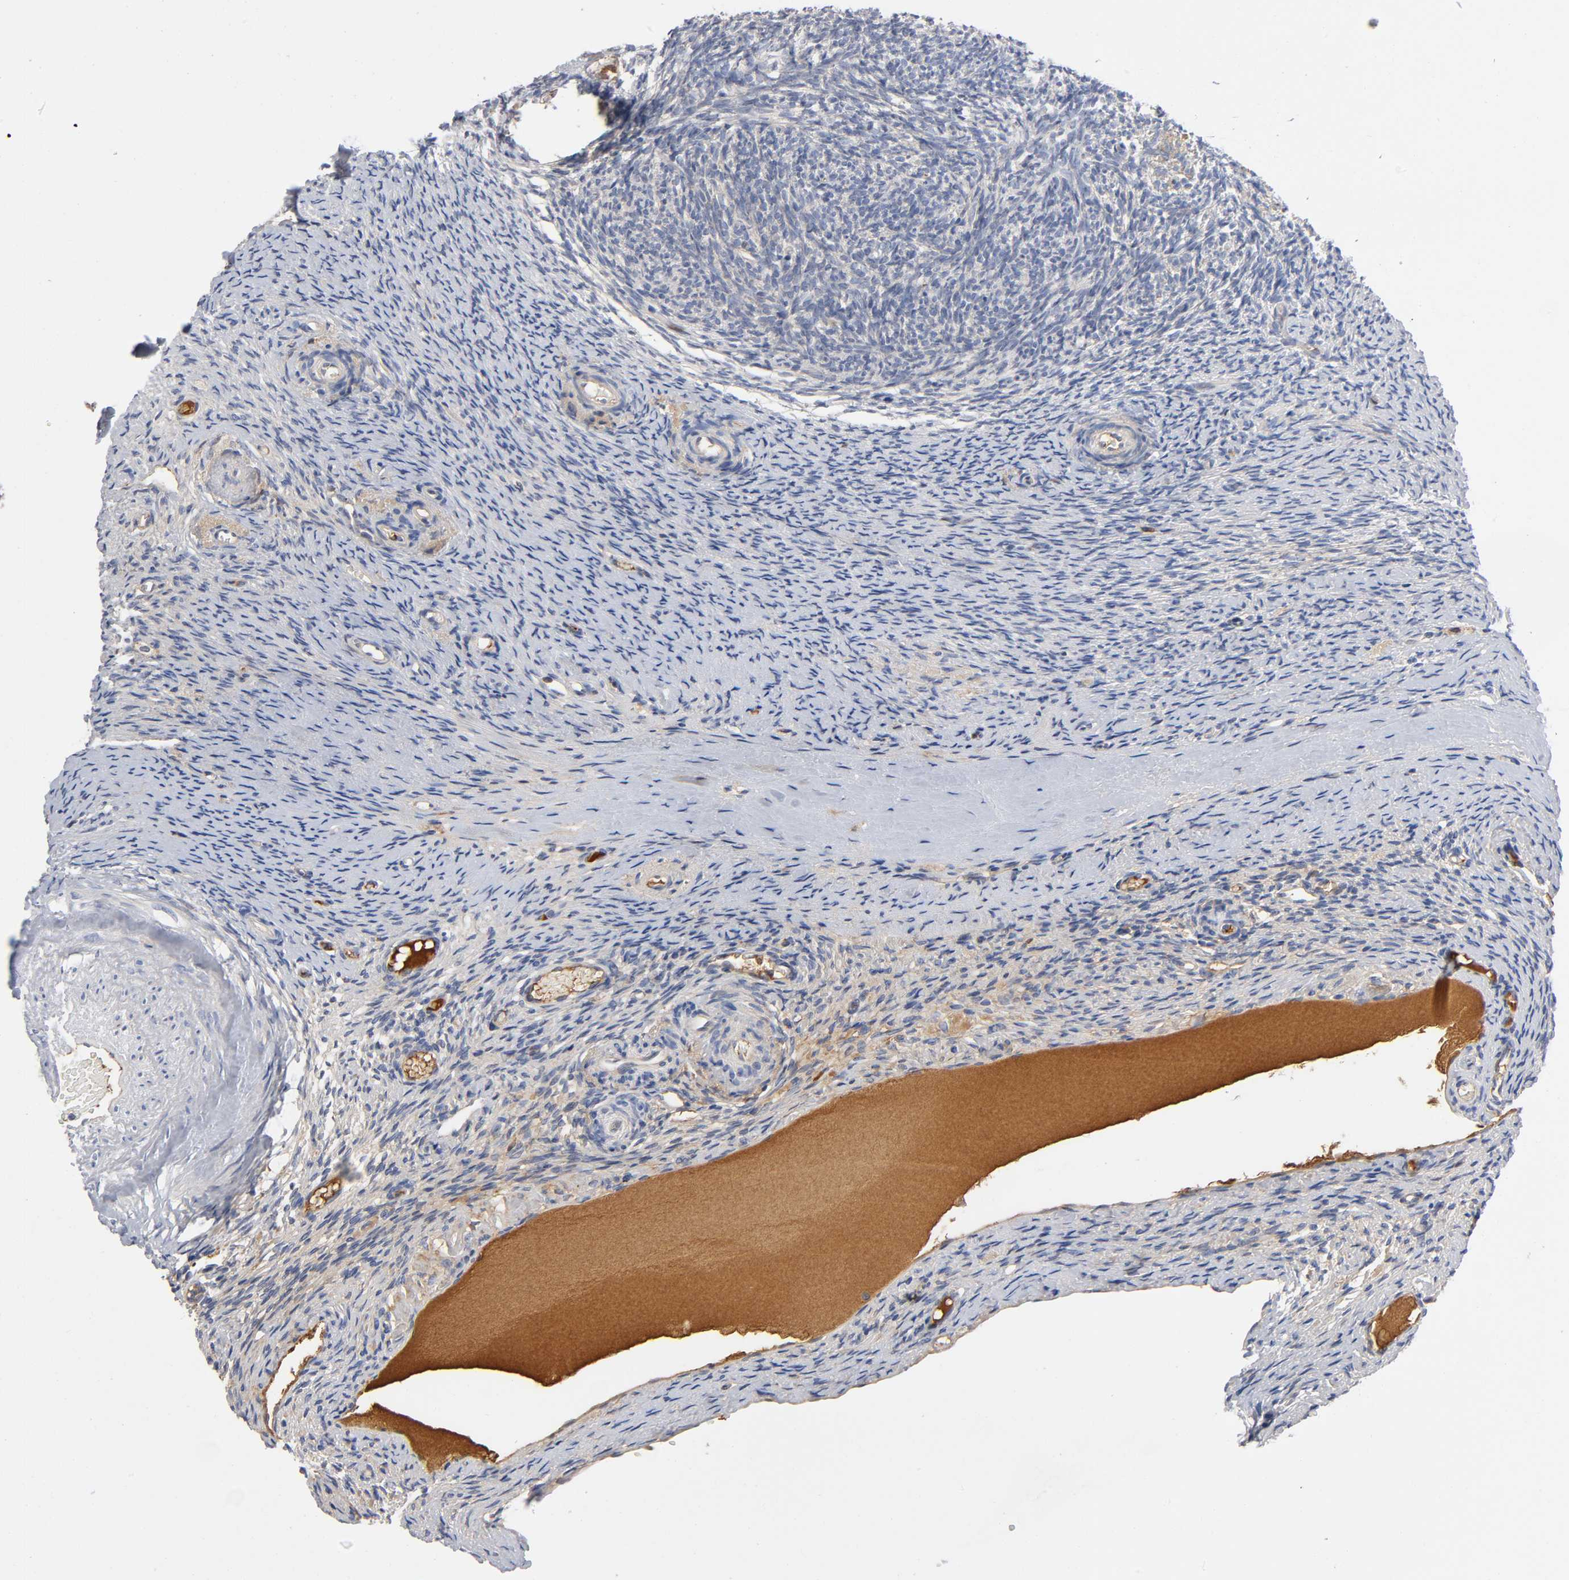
{"staining": {"intensity": "moderate", "quantity": "25%-75%", "location": "cytoplasmic/membranous"}, "tissue": "ovary", "cell_type": "Follicle cells", "image_type": "normal", "snomed": [{"axis": "morphology", "description": "Normal tissue, NOS"}, {"axis": "topography", "description": "Ovary"}], "caption": "Protein expression analysis of normal human ovary reveals moderate cytoplasmic/membranous expression in about 25%-75% of follicle cells. (Brightfield microscopy of DAB IHC at high magnification).", "gene": "NOVA1", "patient": {"sex": "female", "age": 60}}